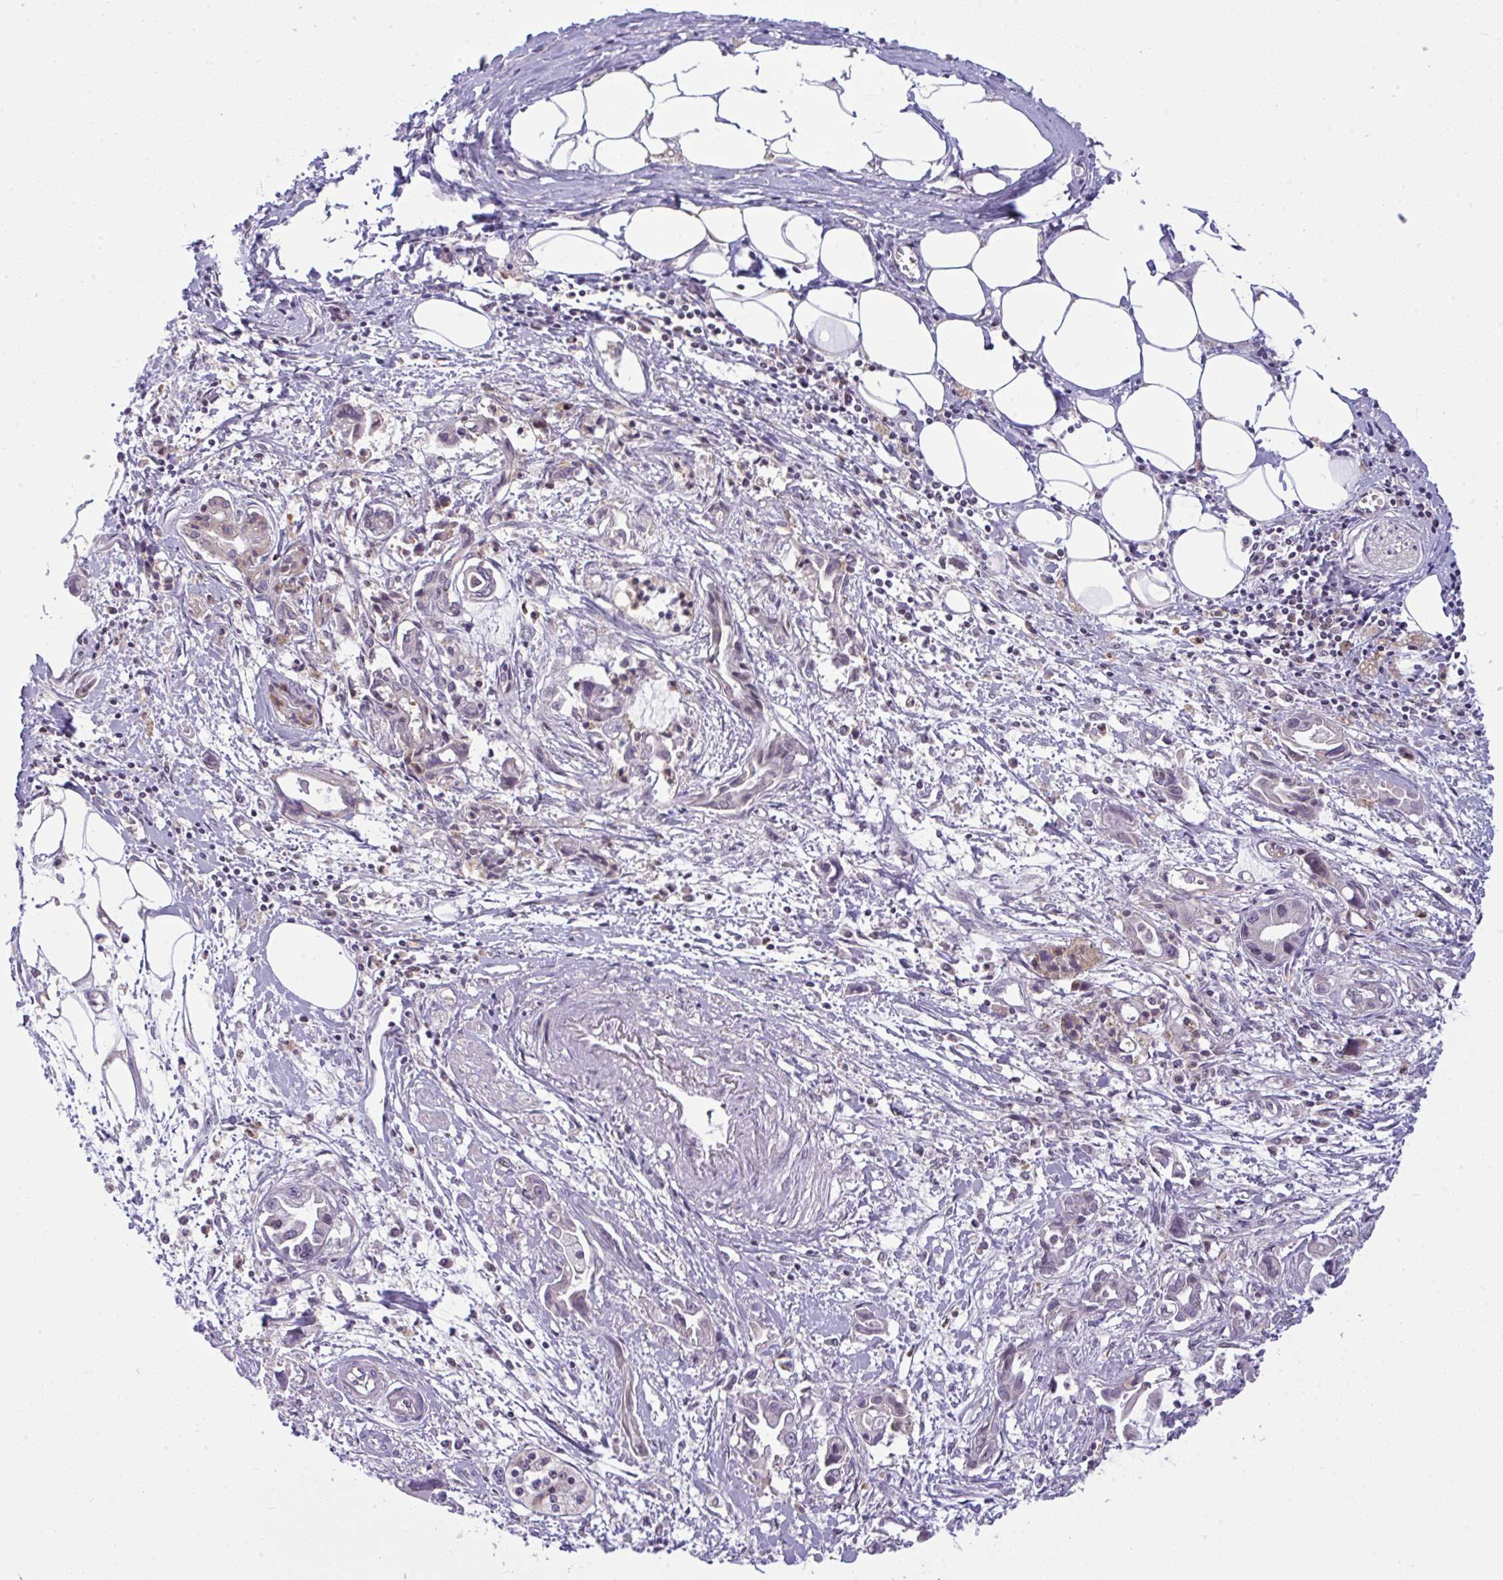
{"staining": {"intensity": "negative", "quantity": "none", "location": "none"}, "tissue": "pancreatic cancer", "cell_type": "Tumor cells", "image_type": "cancer", "snomed": [{"axis": "morphology", "description": "Adenocarcinoma, NOS"}, {"axis": "topography", "description": "Pancreas"}], "caption": "Immunohistochemistry image of neoplastic tissue: pancreatic adenocarcinoma stained with DAB displays no significant protein staining in tumor cells.", "gene": "KLF2", "patient": {"sex": "male", "age": 84}}